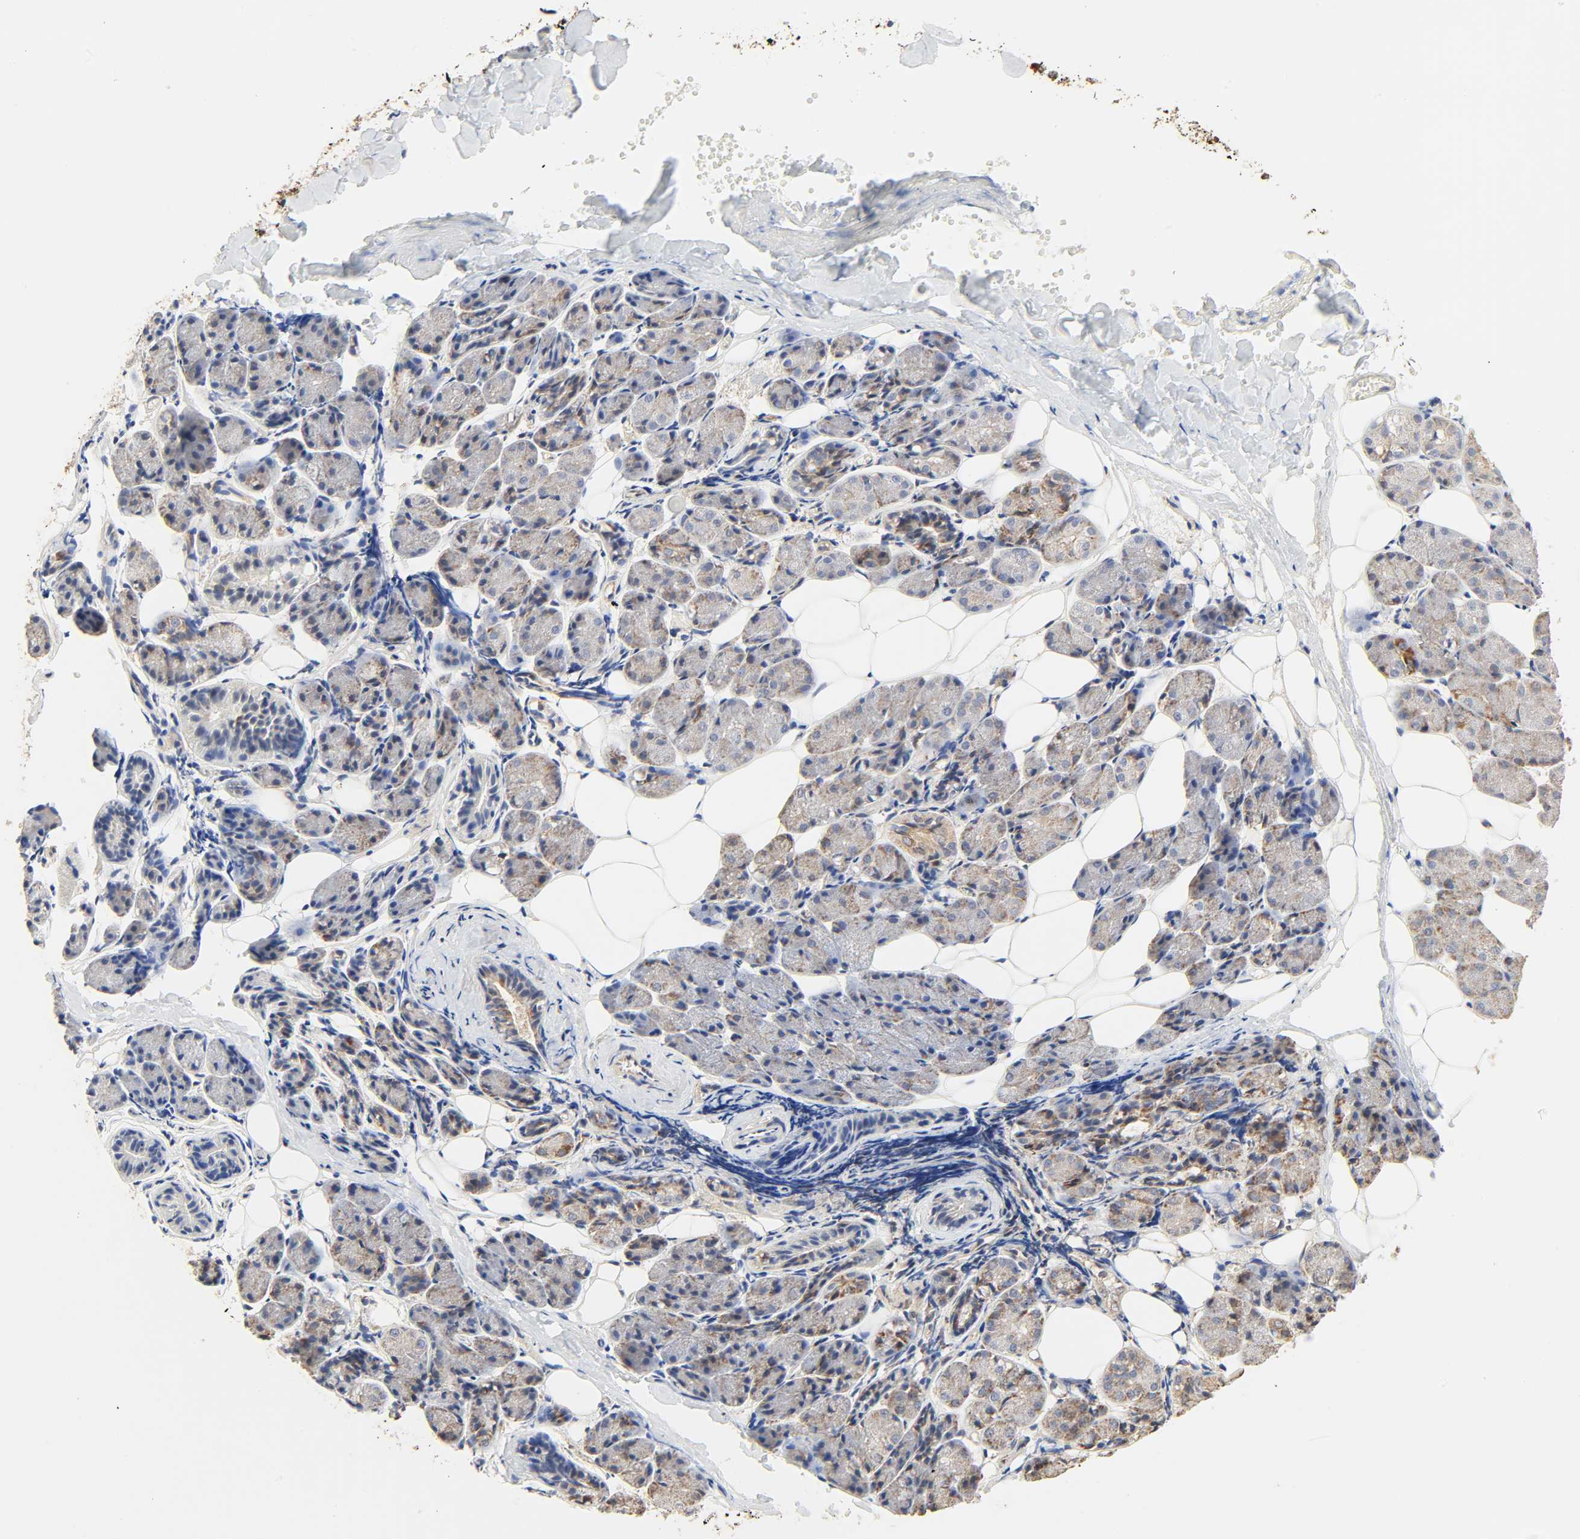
{"staining": {"intensity": "moderate", "quantity": ">75%", "location": "cytoplasmic/membranous"}, "tissue": "salivary gland", "cell_type": "Glandular cells", "image_type": "normal", "snomed": [{"axis": "morphology", "description": "Normal tissue, NOS"}, {"axis": "morphology", "description": "Adenoma, NOS"}, {"axis": "topography", "description": "Salivary gland"}], "caption": "Glandular cells show medium levels of moderate cytoplasmic/membranous expression in about >75% of cells in unremarkable human salivary gland.", "gene": "ZMAT5", "patient": {"sex": "female", "age": 32}}